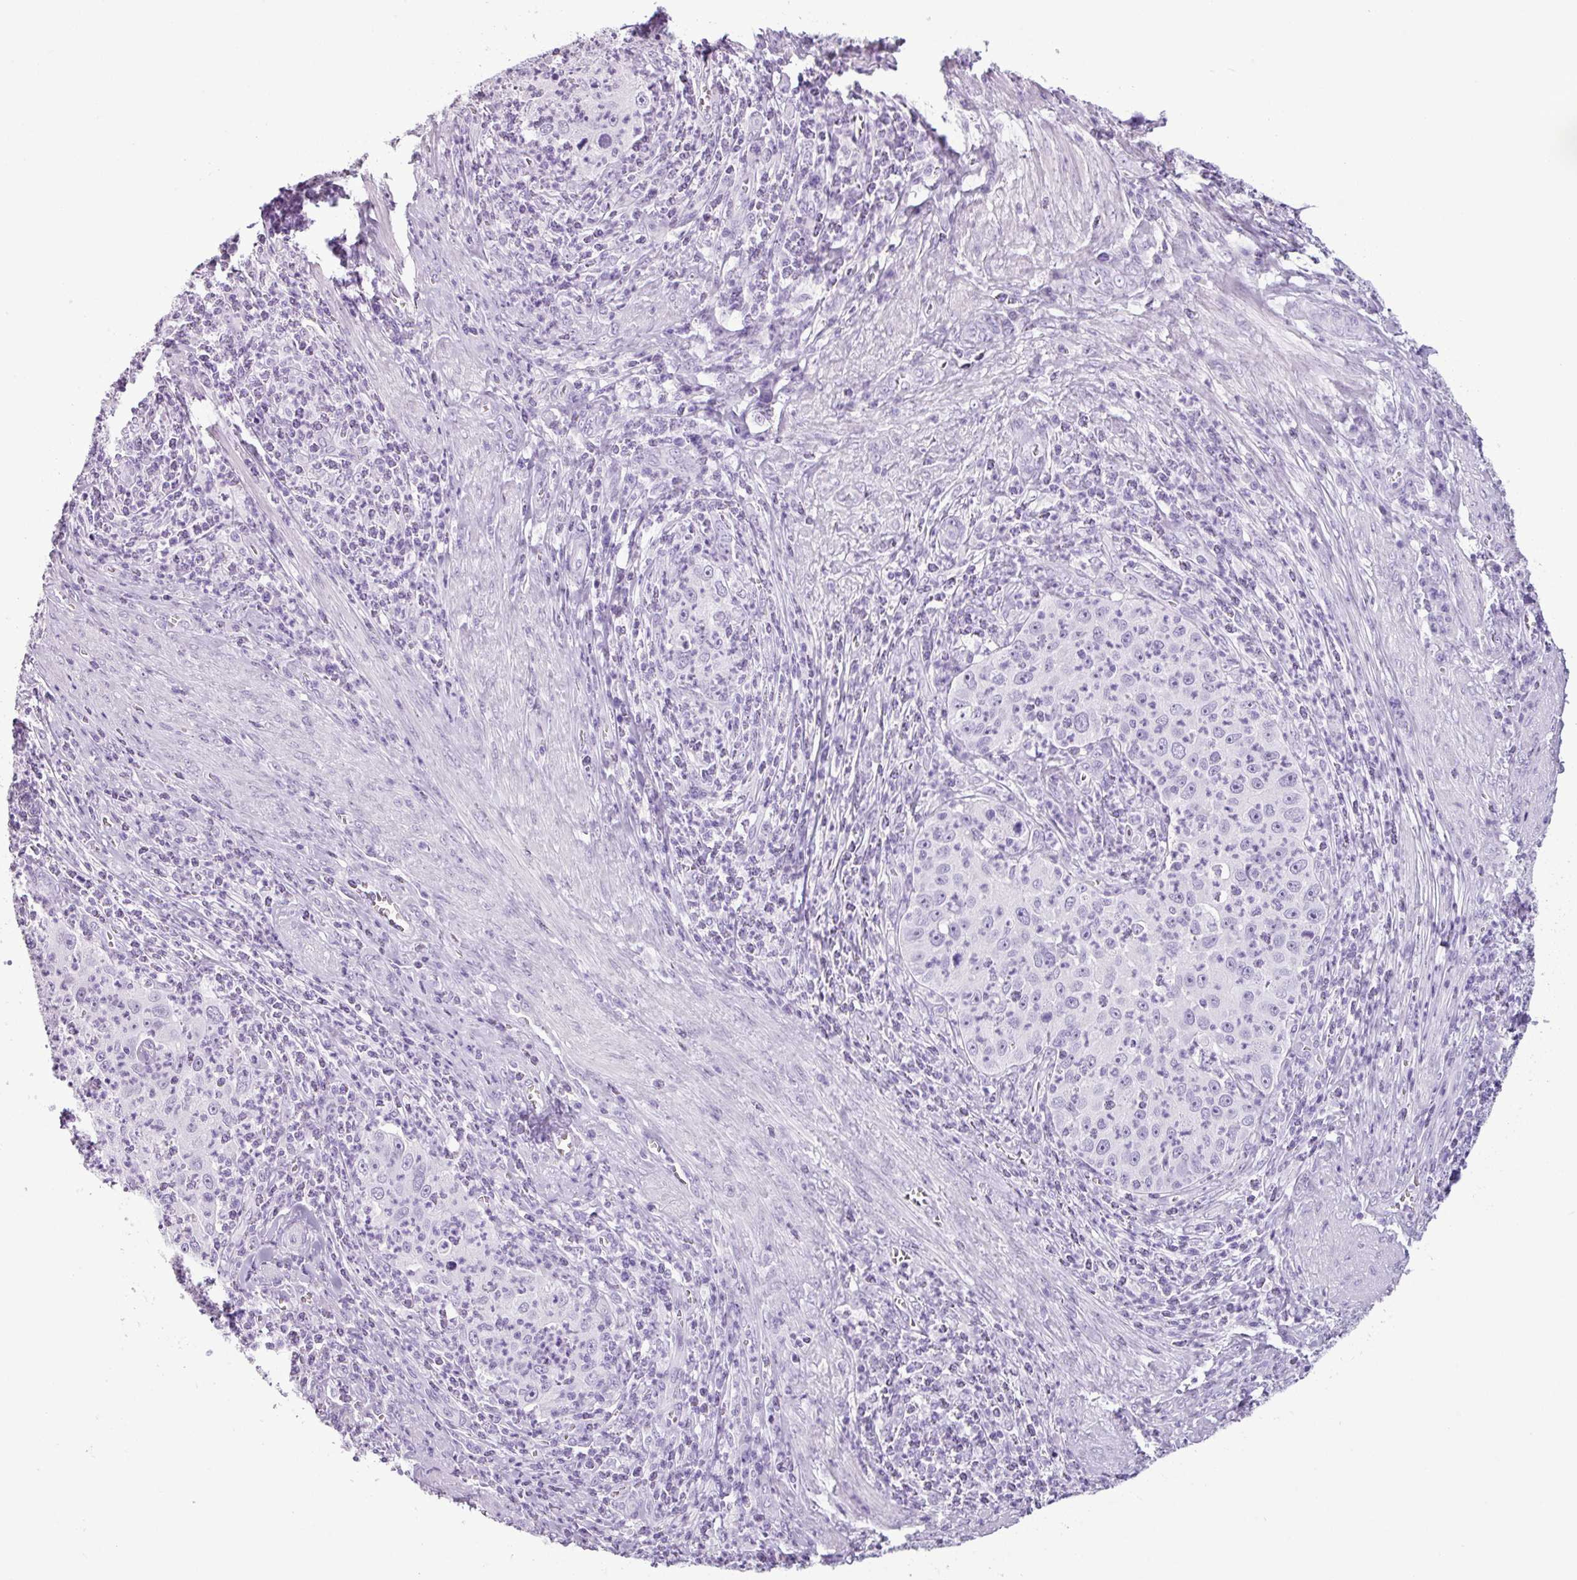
{"staining": {"intensity": "negative", "quantity": "none", "location": "none"}, "tissue": "cervical cancer", "cell_type": "Tumor cells", "image_type": "cancer", "snomed": [{"axis": "morphology", "description": "Squamous cell carcinoma, NOS"}, {"axis": "topography", "description": "Cervix"}], "caption": "A photomicrograph of cervical squamous cell carcinoma stained for a protein reveals no brown staining in tumor cells. (DAB immunohistochemistry (IHC) visualized using brightfield microscopy, high magnification).", "gene": "SCT", "patient": {"sex": "female", "age": 30}}